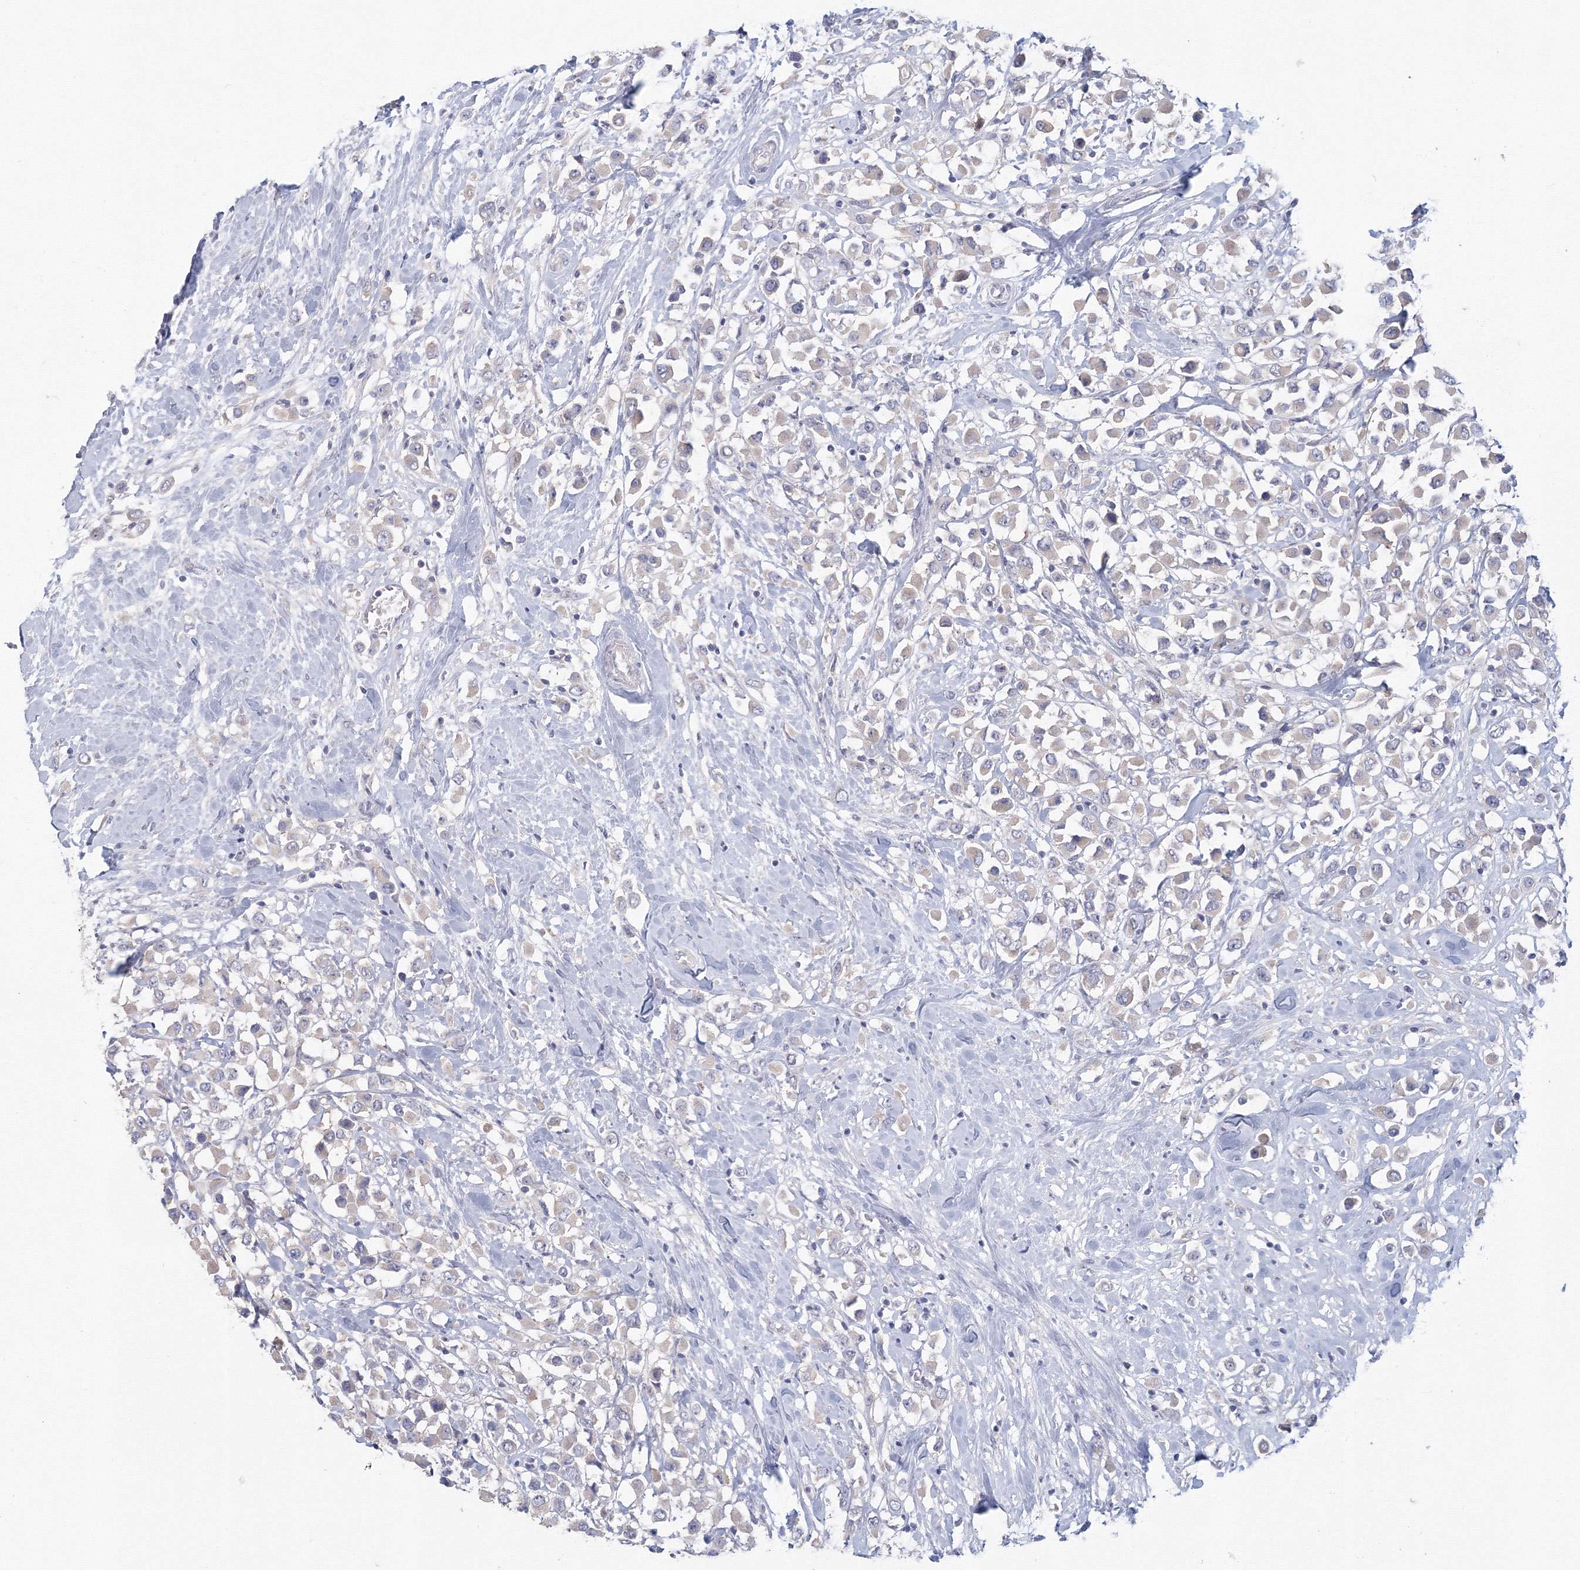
{"staining": {"intensity": "negative", "quantity": "none", "location": "none"}, "tissue": "breast cancer", "cell_type": "Tumor cells", "image_type": "cancer", "snomed": [{"axis": "morphology", "description": "Duct carcinoma"}, {"axis": "topography", "description": "Breast"}], "caption": "Breast intraductal carcinoma was stained to show a protein in brown. There is no significant positivity in tumor cells. (Immunohistochemistry (ihc), brightfield microscopy, high magnification).", "gene": "TACC2", "patient": {"sex": "female", "age": 61}}